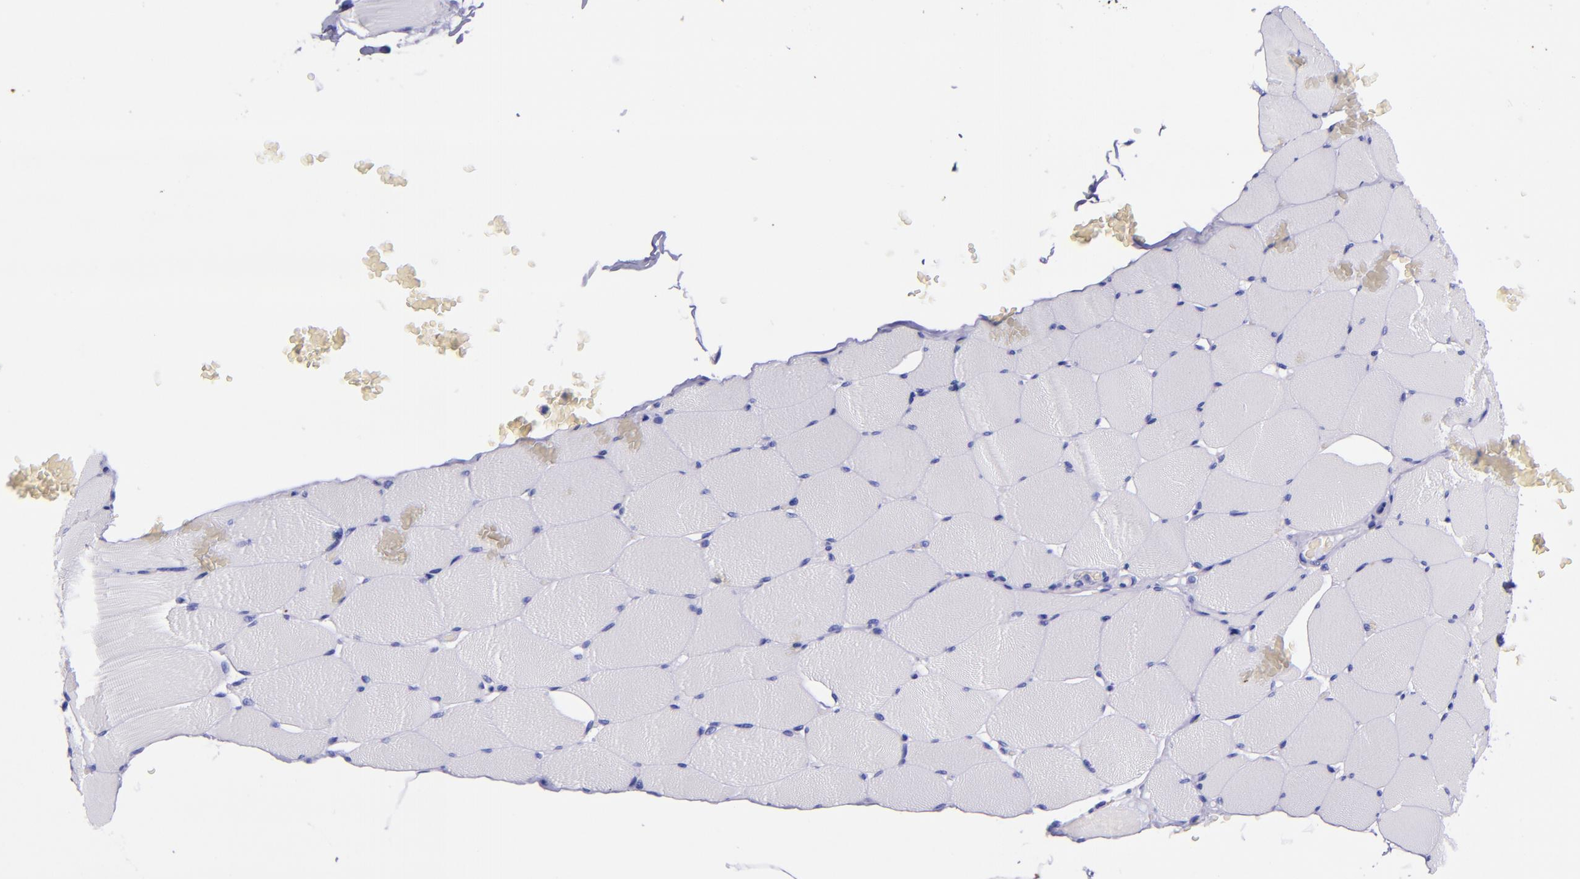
{"staining": {"intensity": "negative", "quantity": "none", "location": "none"}, "tissue": "skeletal muscle", "cell_type": "Myocytes", "image_type": "normal", "snomed": [{"axis": "morphology", "description": "Normal tissue, NOS"}, {"axis": "topography", "description": "Skeletal muscle"}], "caption": "Myocytes show no significant positivity in benign skeletal muscle.", "gene": "MBP", "patient": {"sex": "male", "age": 62}}